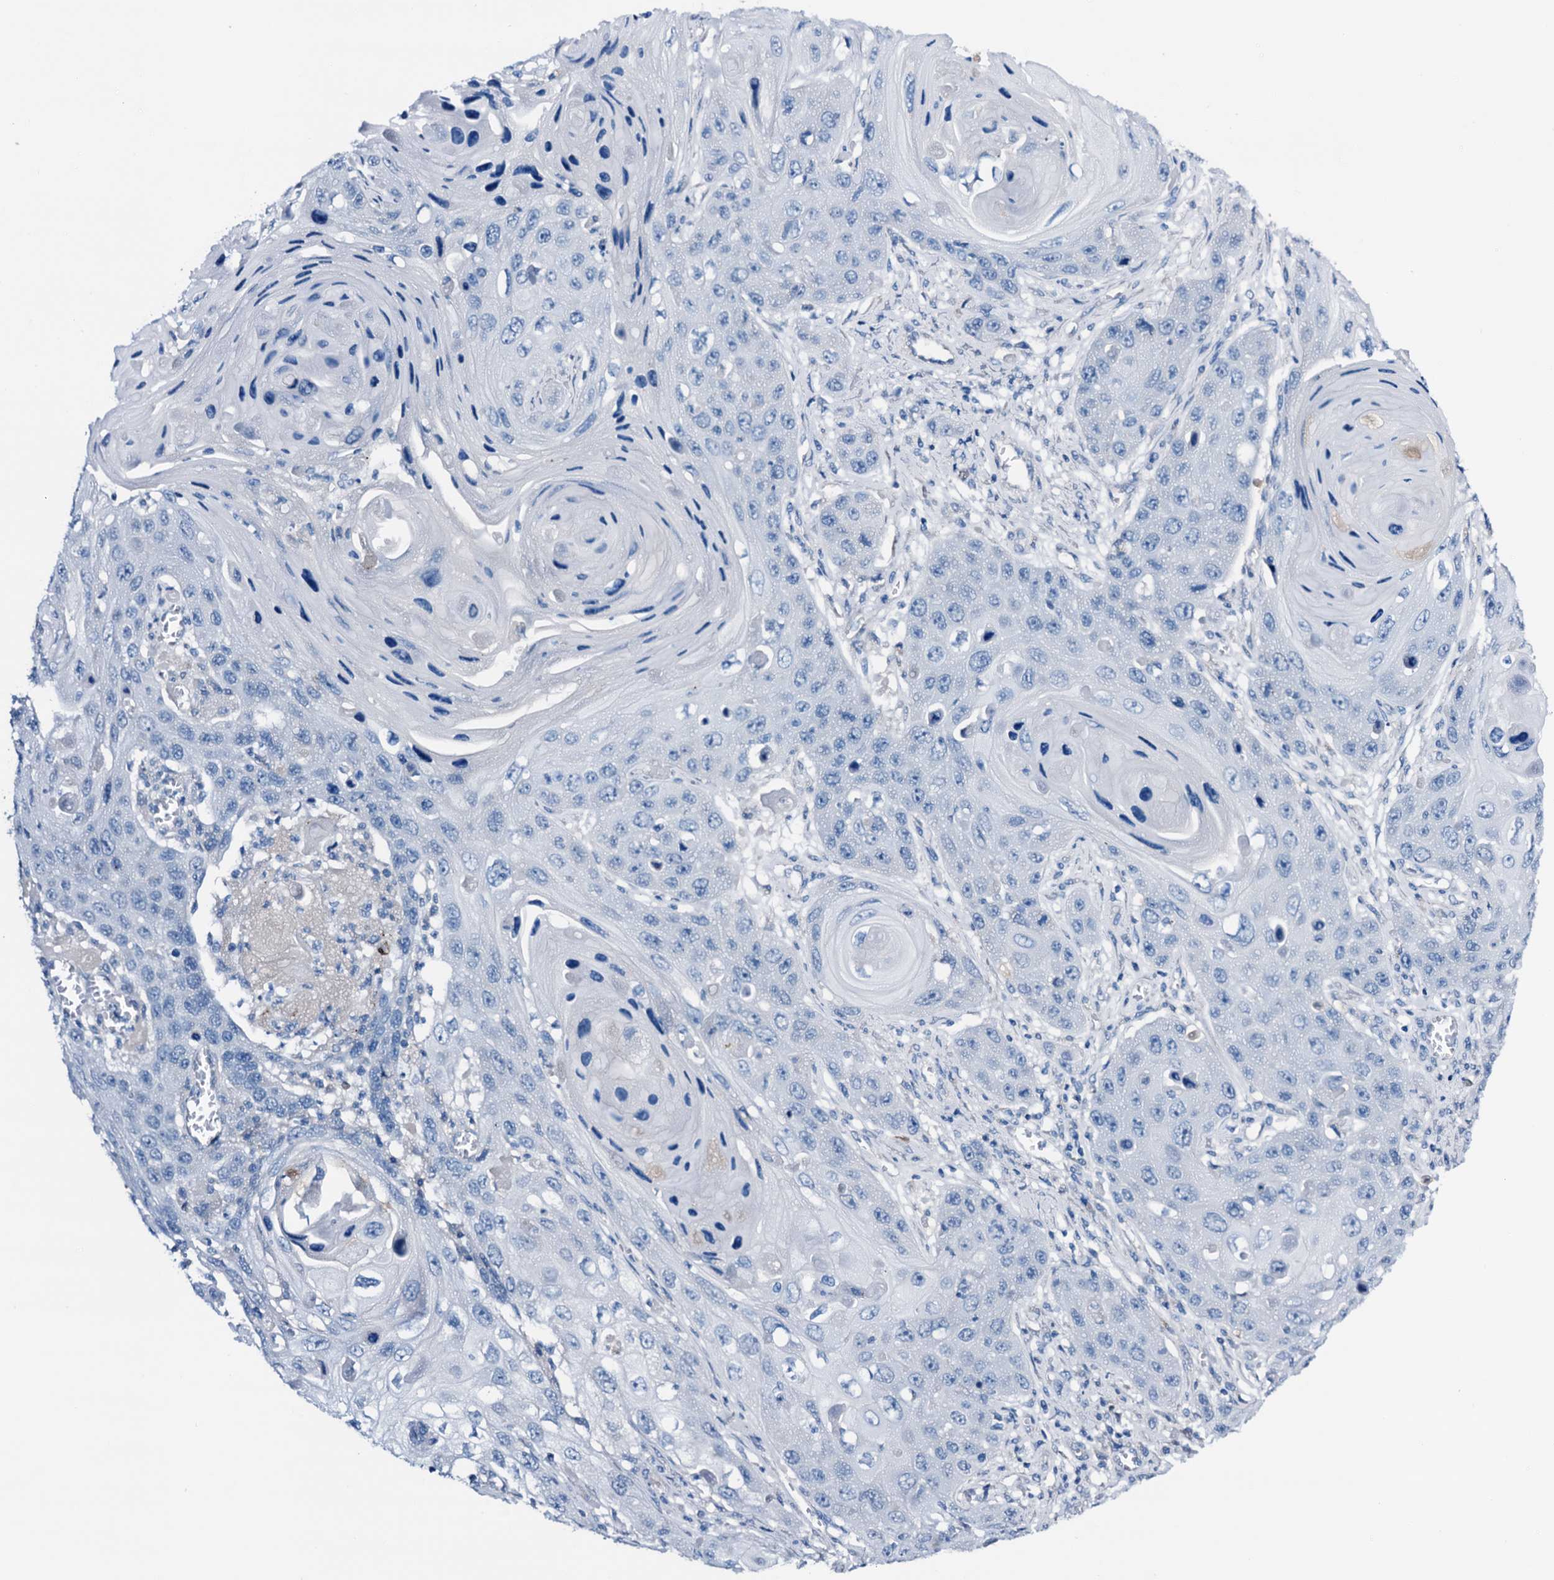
{"staining": {"intensity": "negative", "quantity": "none", "location": "none"}, "tissue": "skin cancer", "cell_type": "Tumor cells", "image_type": "cancer", "snomed": [{"axis": "morphology", "description": "Squamous cell carcinoma, NOS"}, {"axis": "topography", "description": "Skin"}], "caption": "IHC photomicrograph of neoplastic tissue: skin cancer (squamous cell carcinoma) stained with DAB (3,3'-diaminobenzidine) displays no significant protein expression in tumor cells.", "gene": "C1QTNF4", "patient": {"sex": "male", "age": 55}}